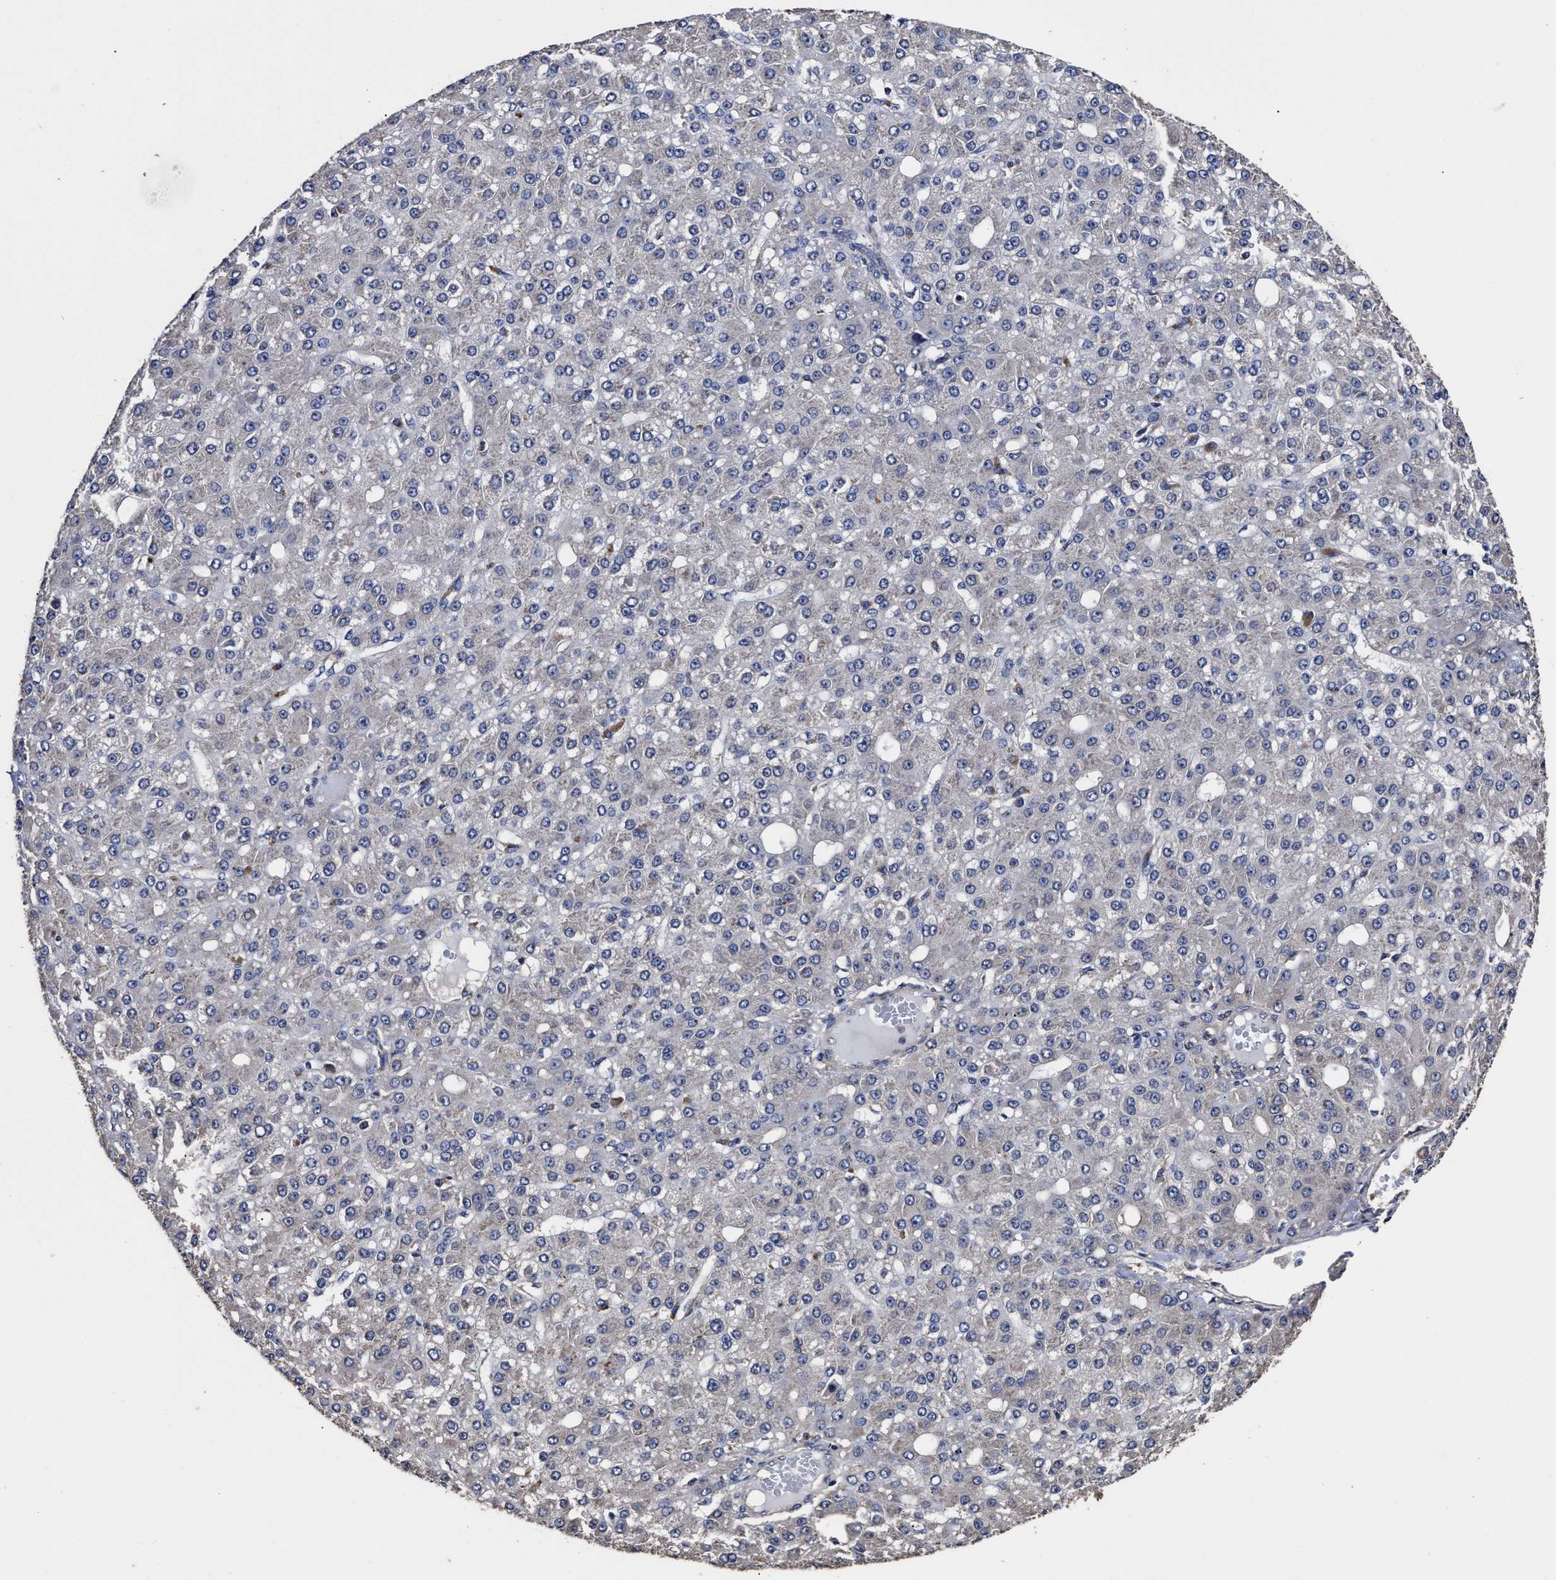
{"staining": {"intensity": "negative", "quantity": "none", "location": "none"}, "tissue": "liver cancer", "cell_type": "Tumor cells", "image_type": "cancer", "snomed": [{"axis": "morphology", "description": "Carcinoma, Hepatocellular, NOS"}, {"axis": "topography", "description": "Liver"}], "caption": "Immunohistochemistry (IHC) image of human liver cancer (hepatocellular carcinoma) stained for a protein (brown), which shows no staining in tumor cells.", "gene": "AVEN", "patient": {"sex": "male", "age": 67}}